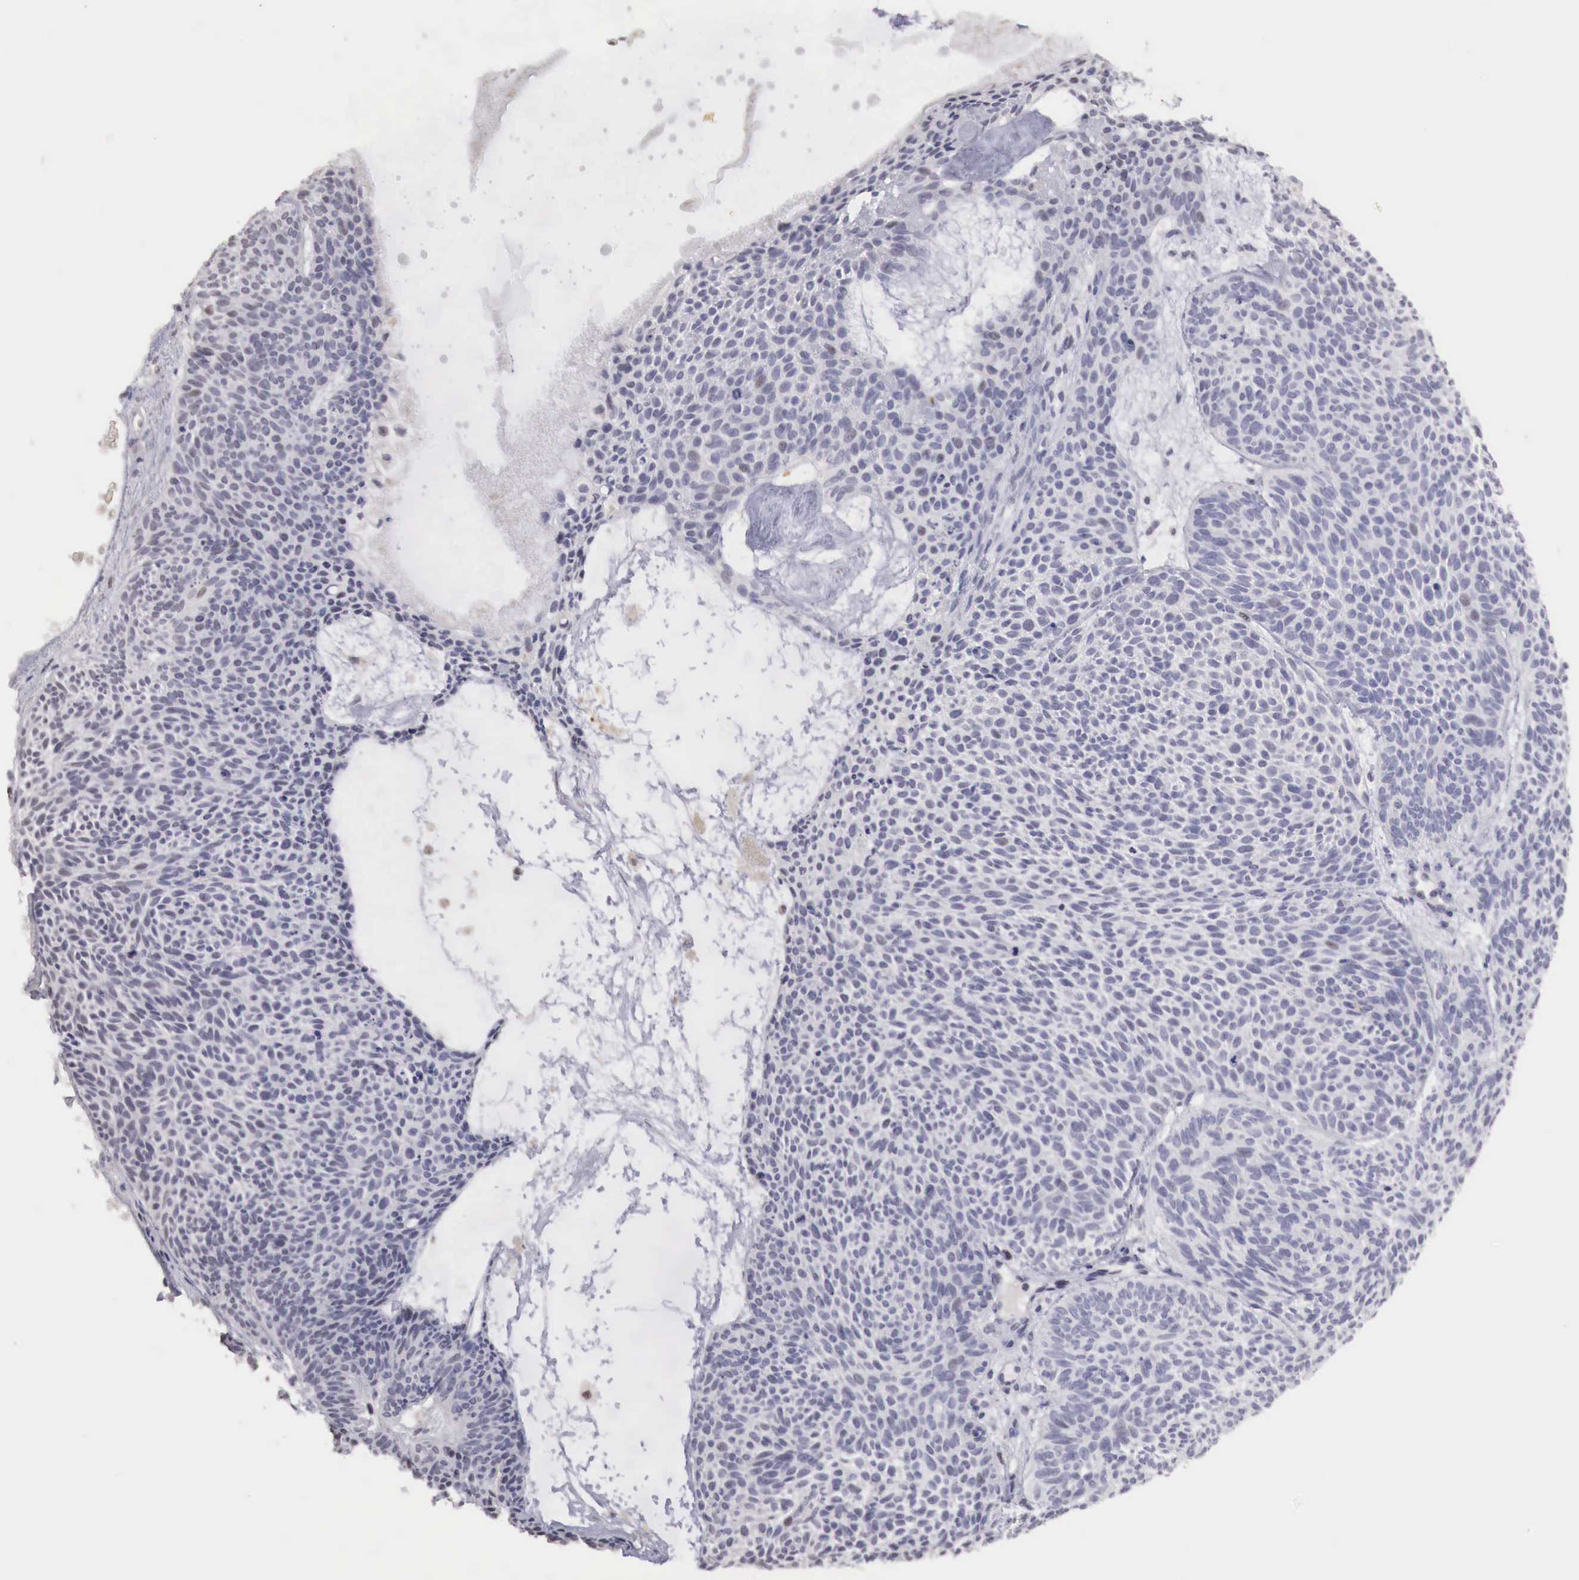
{"staining": {"intensity": "negative", "quantity": "none", "location": "none"}, "tissue": "skin cancer", "cell_type": "Tumor cells", "image_type": "cancer", "snomed": [{"axis": "morphology", "description": "Basal cell carcinoma"}, {"axis": "topography", "description": "Skin"}], "caption": "IHC photomicrograph of skin cancer stained for a protein (brown), which displays no expression in tumor cells.", "gene": "TBC1D9", "patient": {"sex": "male", "age": 84}}